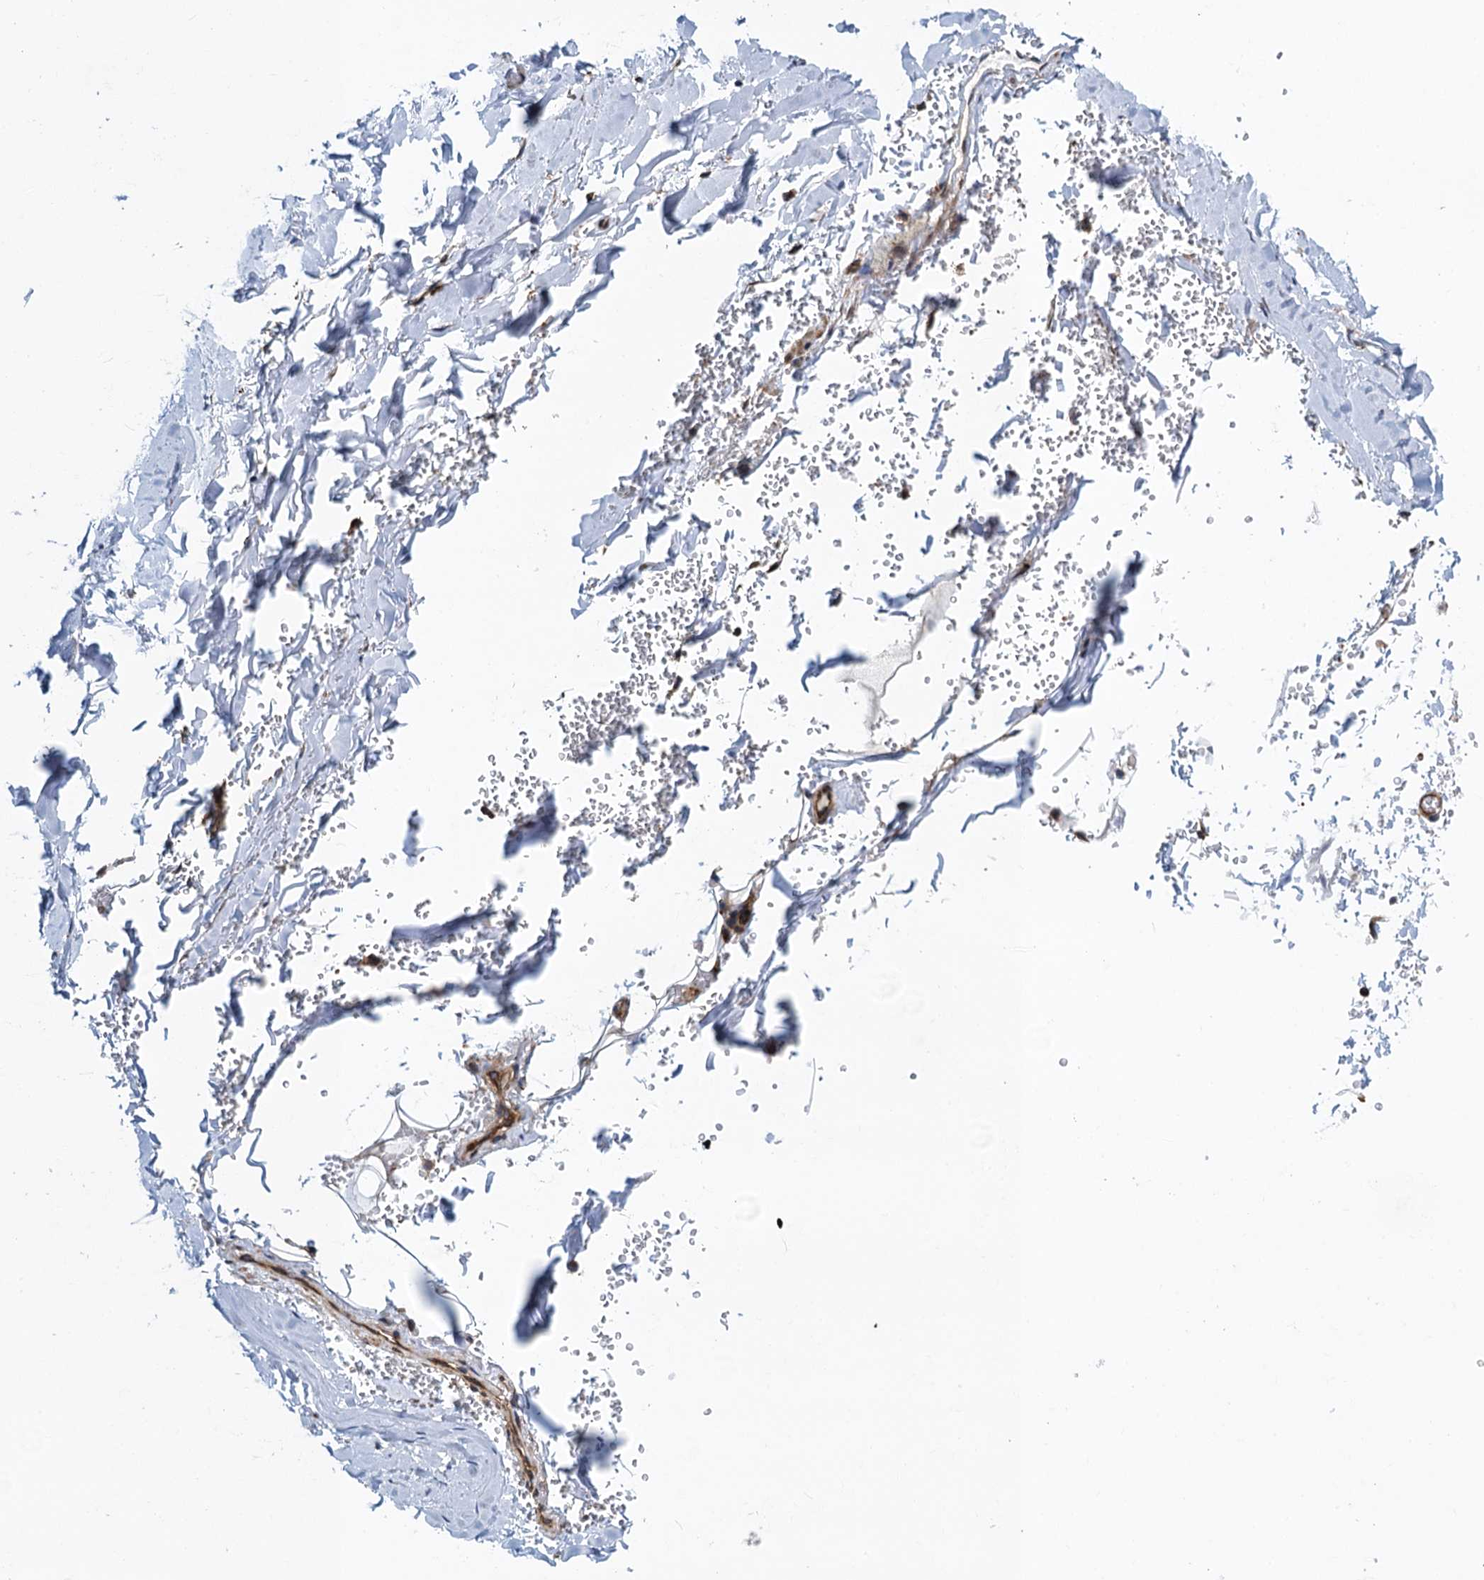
{"staining": {"intensity": "negative", "quantity": "none", "location": "none"}, "tissue": "adipose tissue", "cell_type": "Adipocytes", "image_type": "normal", "snomed": [{"axis": "morphology", "description": "Normal tissue, NOS"}, {"axis": "topography", "description": "Cartilage tissue"}], "caption": "The photomicrograph exhibits no significant expression in adipocytes of adipose tissue. (Brightfield microscopy of DAB (3,3'-diaminobenzidine) immunohistochemistry (IHC) at high magnification).", "gene": "MDM1", "patient": {"sex": "female", "age": 63}}